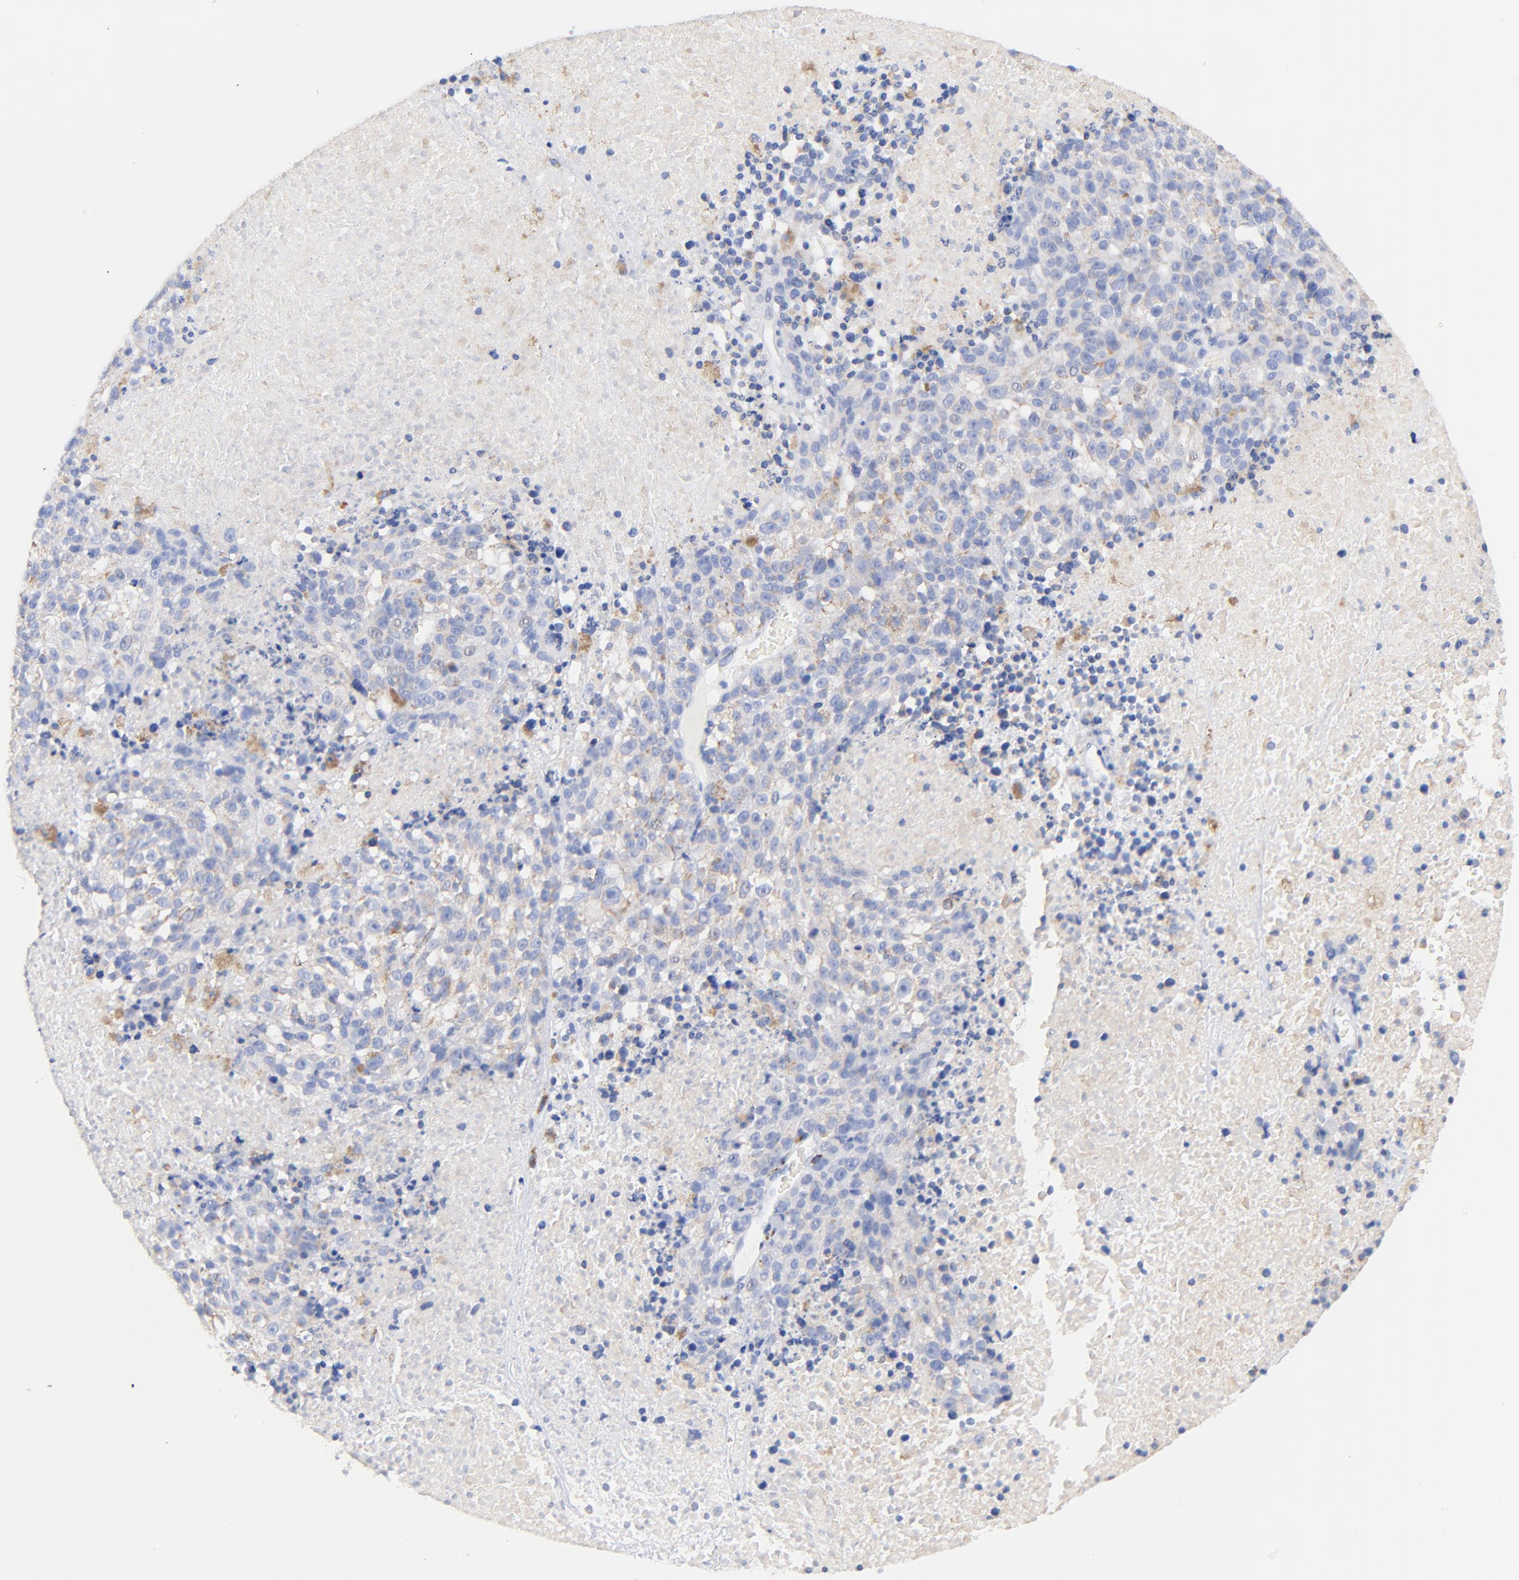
{"staining": {"intensity": "moderate", "quantity": "25%-75%", "location": "cytoplasmic/membranous"}, "tissue": "melanoma", "cell_type": "Tumor cells", "image_type": "cancer", "snomed": [{"axis": "morphology", "description": "Malignant melanoma, Metastatic site"}, {"axis": "topography", "description": "Cerebral cortex"}], "caption": "Brown immunohistochemical staining in malignant melanoma (metastatic site) demonstrates moderate cytoplasmic/membranous expression in about 25%-75% of tumor cells.", "gene": "ATP5F1D", "patient": {"sex": "female", "age": 52}}